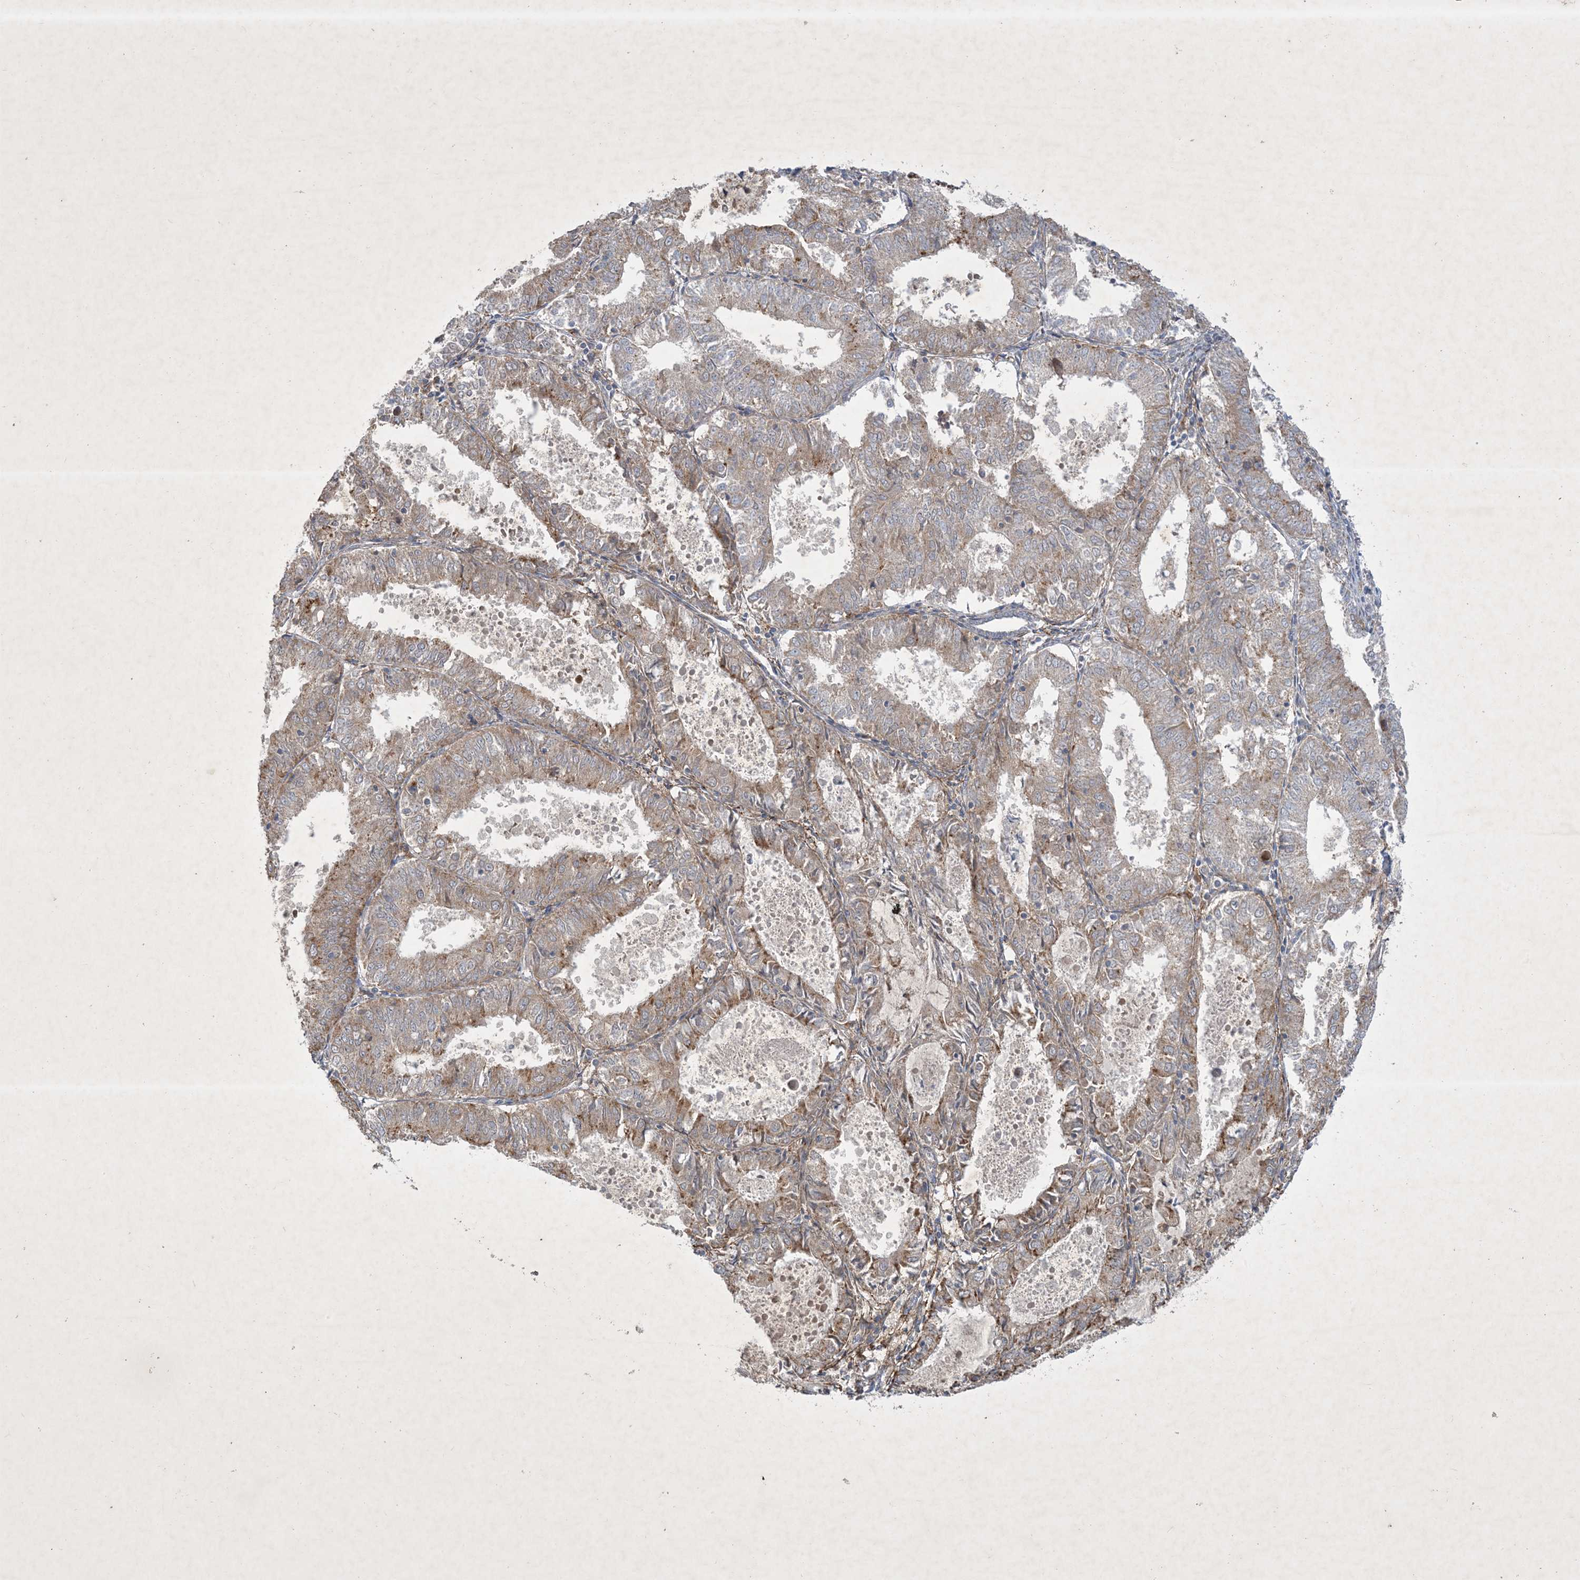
{"staining": {"intensity": "moderate", "quantity": "25%-75%", "location": "cytoplasmic/membranous"}, "tissue": "endometrial cancer", "cell_type": "Tumor cells", "image_type": "cancer", "snomed": [{"axis": "morphology", "description": "Adenocarcinoma, NOS"}, {"axis": "topography", "description": "Endometrium"}], "caption": "DAB immunohistochemical staining of human endometrial cancer (adenocarcinoma) exhibits moderate cytoplasmic/membranous protein staining in about 25%-75% of tumor cells. The staining is performed using DAB (3,3'-diaminobenzidine) brown chromogen to label protein expression. The nuclei are counter-stained blue using hematoxylin.", "gene": "MRPS18A", "patient": {"sex": "female", "age": 57}}